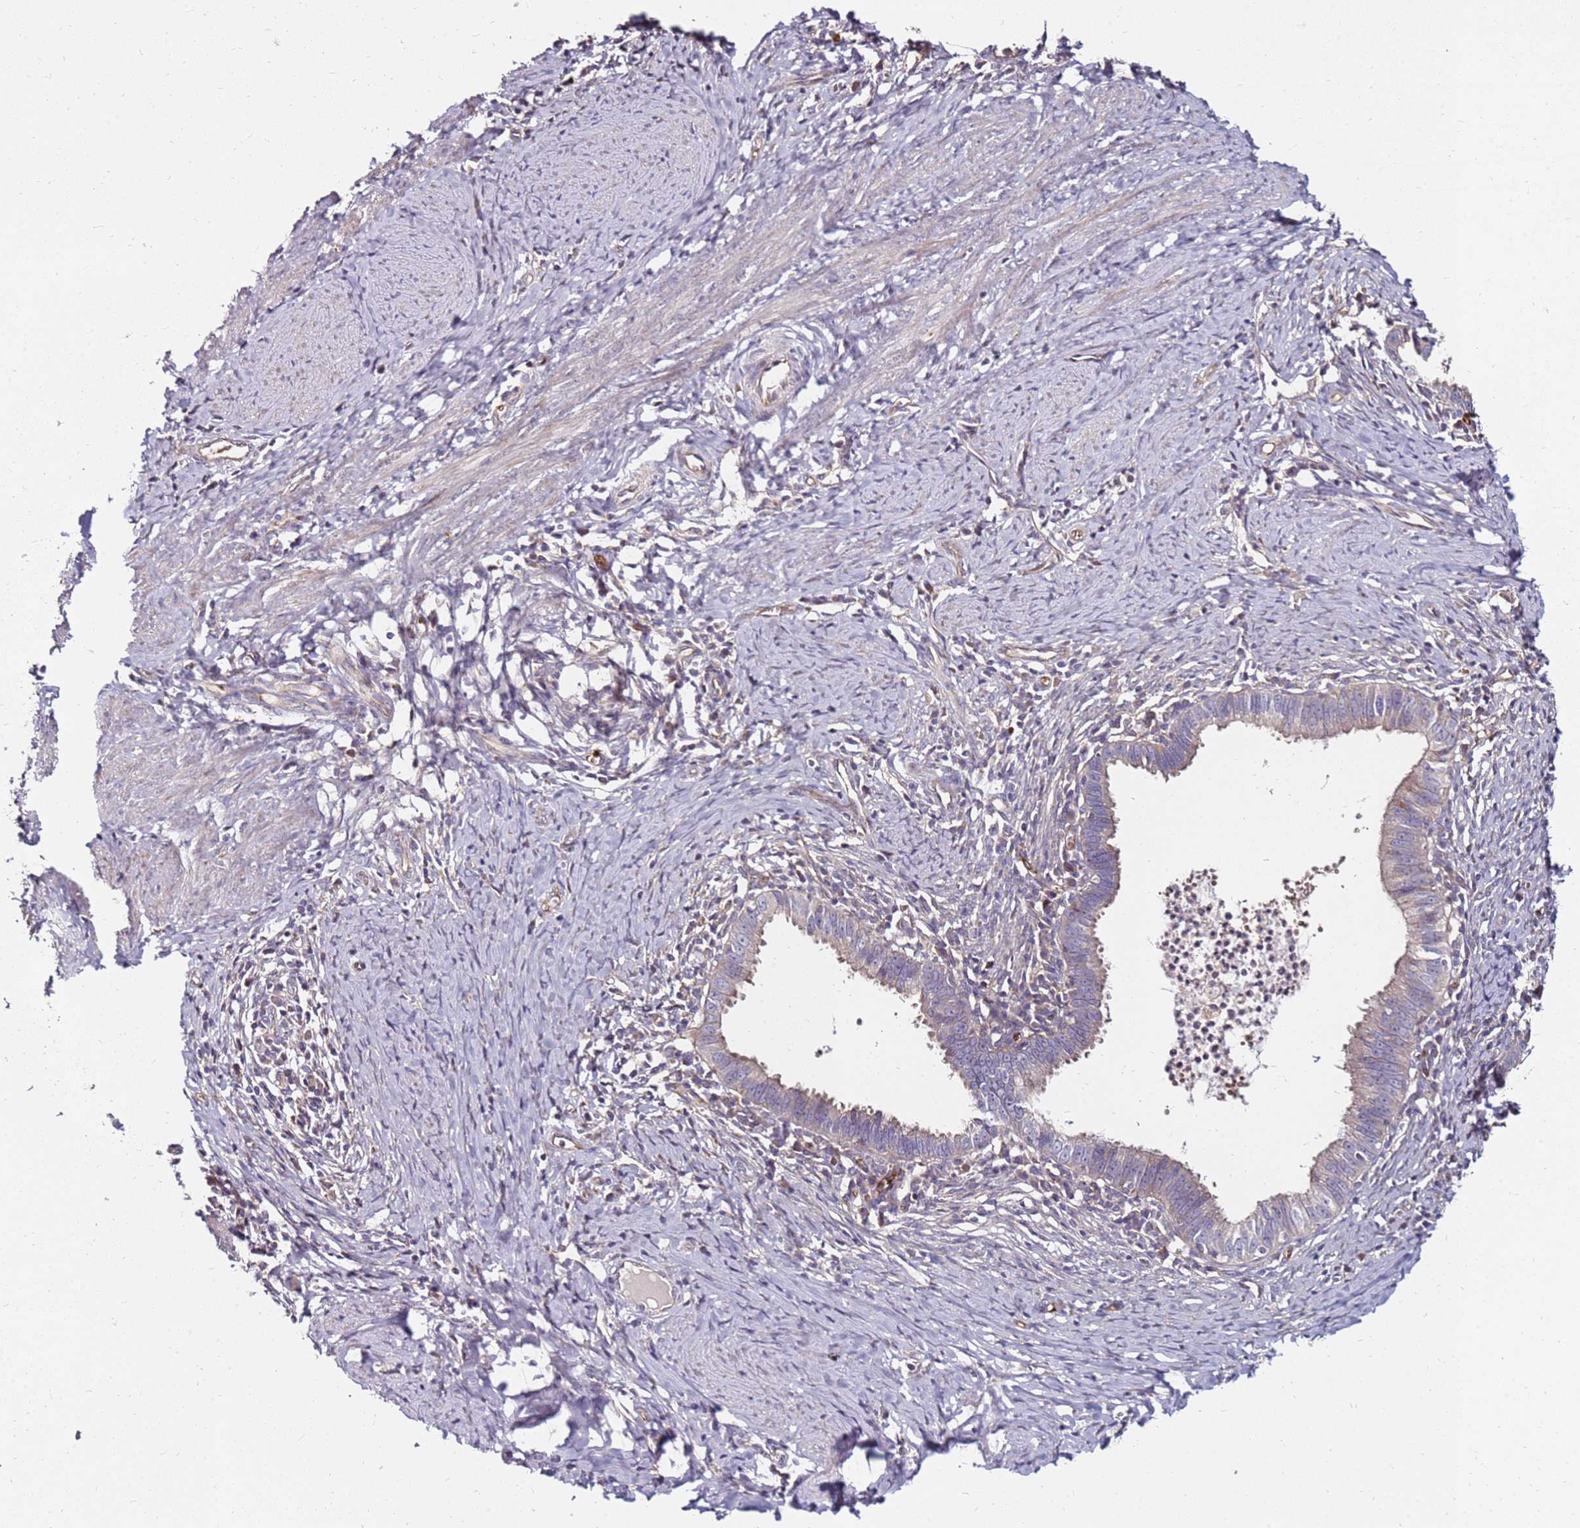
{"staining": {"intensity": "negative", "quantity": "none", "location": "none"}, "tissue": "cervical cancer", "cell_type": "Tumor cells", "image_type": "cancer", "snomed": [{"axis": "morphology", "description": "Adenocarcinoma, NOS"}, {"axis": "topography", "description": "Cervix"}], "caption": "Cervical cancer (adenocarcinoma) stained for a protein using IHC exhibits no expression tumor cells.", "gene": "RNF11", "patient": {"sex": "female", "age": 36}}